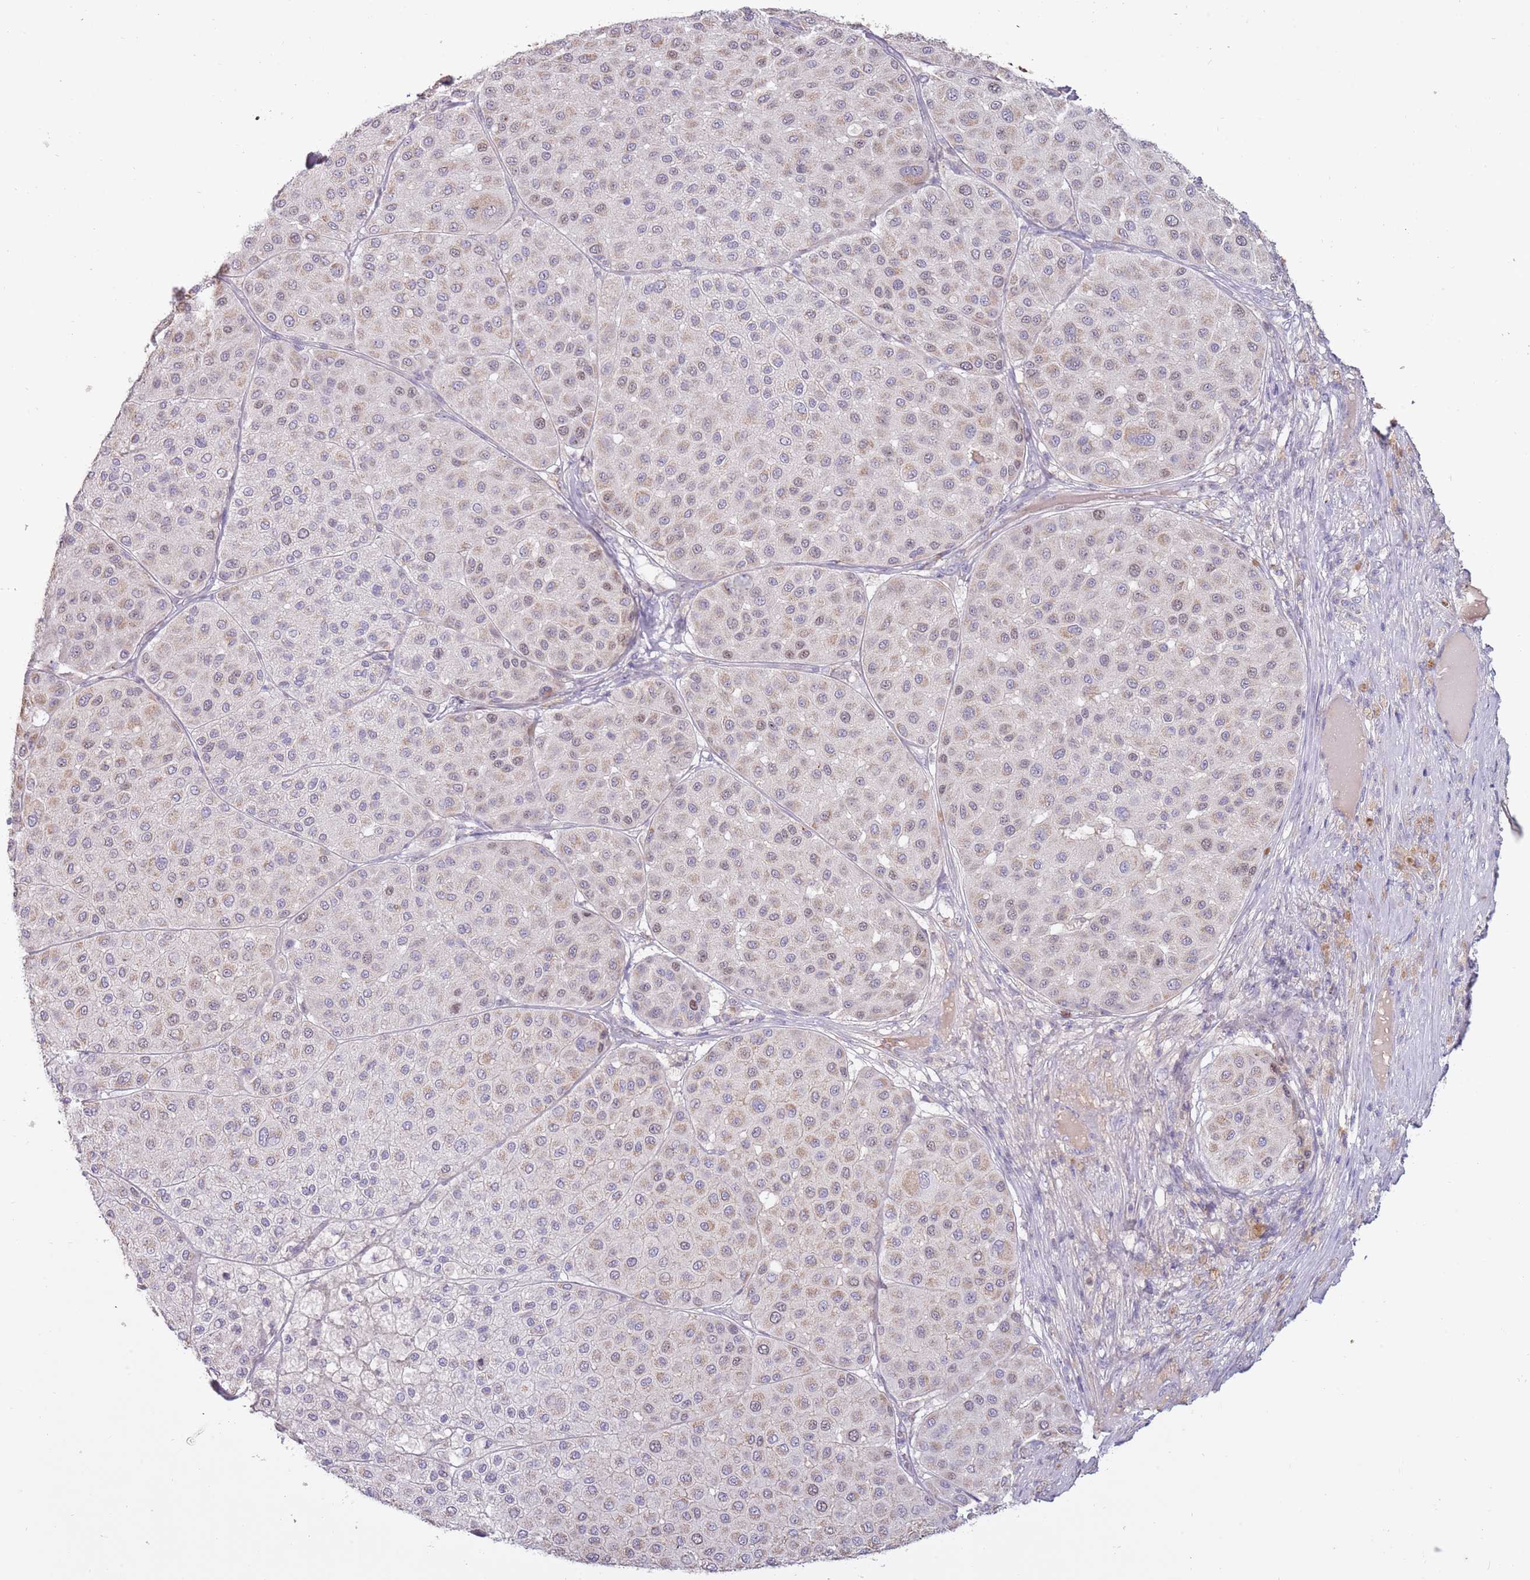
{"staining": {"intensity": "weak", "quantity": "<25%", "location": "cytoplasmic/membranous,nuclear"}, "tissue": "melanoma", "cell_type": "Tumor cells", "image_type": "cancer", "snomed": [{"axis": "morphology", "description": "Malignant melanoma, Metastatic site"}, {"axis": "topography", "description": "Smooth muscle"}], "caption": "The micrograph demonstrates no staining of tumor cells in melanoma. (Brightfield microscopy of DAB IHC at high magnification).", "gene": "SYS1", "patient": {"sex": "male", "age": 41}}